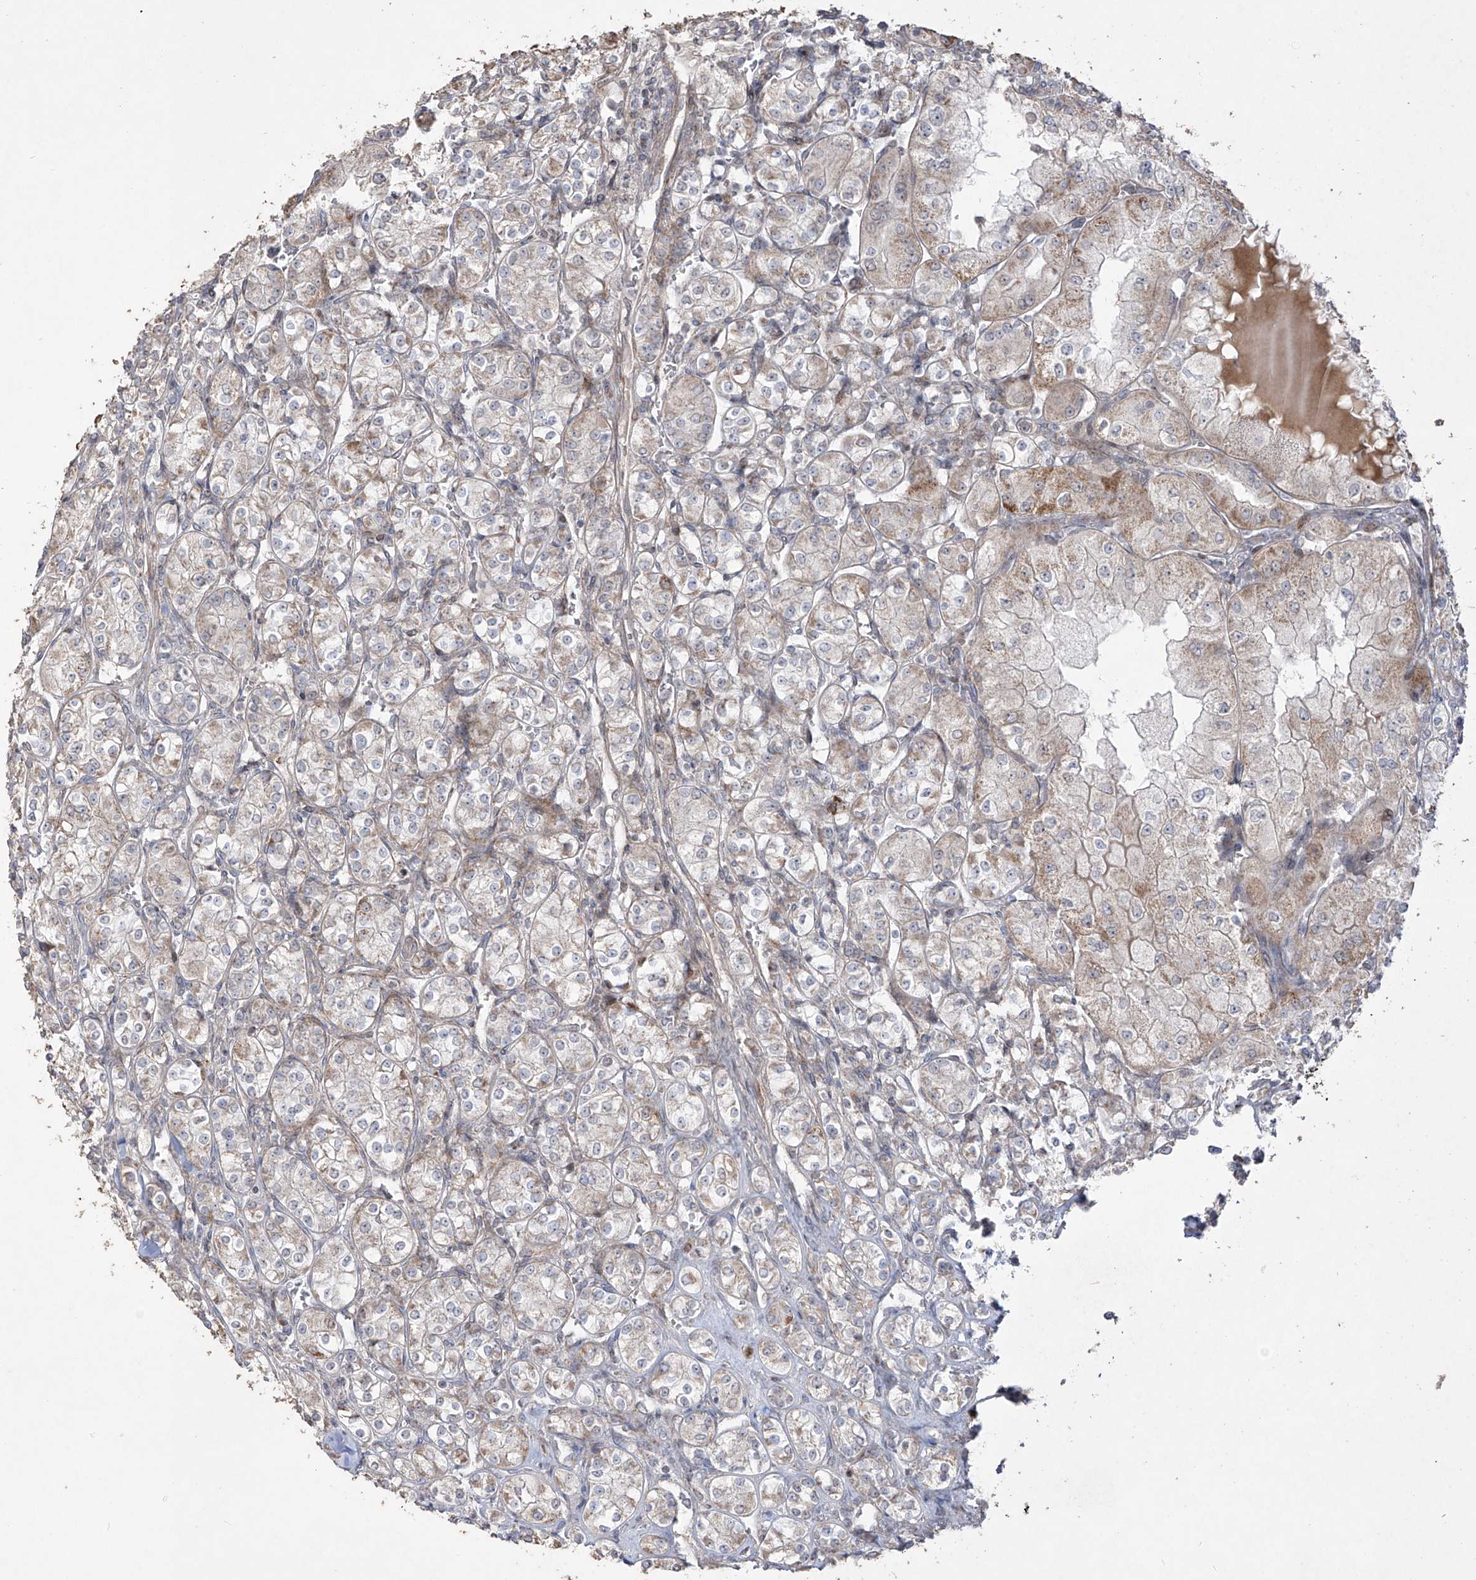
{"staining": {"intensity": "weak", "quantity": "25%-75%", "location": "cytoplasmic/membranous"}, "tissue": "renal cancer", "cell_type": "Tumor cells", "image_type": "cancer", "snomed": [{"axis": "morphology", "description": "Adenocarcinoma, NOS"}, {"axis": "topography", "description": "Kidney"}], "caption": "Renal adenocarcinoma stained for a protein displays weak cytoplasmic/membranous positivity in tumor cells. (DAB IHC with brightfield microscopy, high magnification).", "gene": "YKT6", "patient": {"sex": "male", "age": 77}}